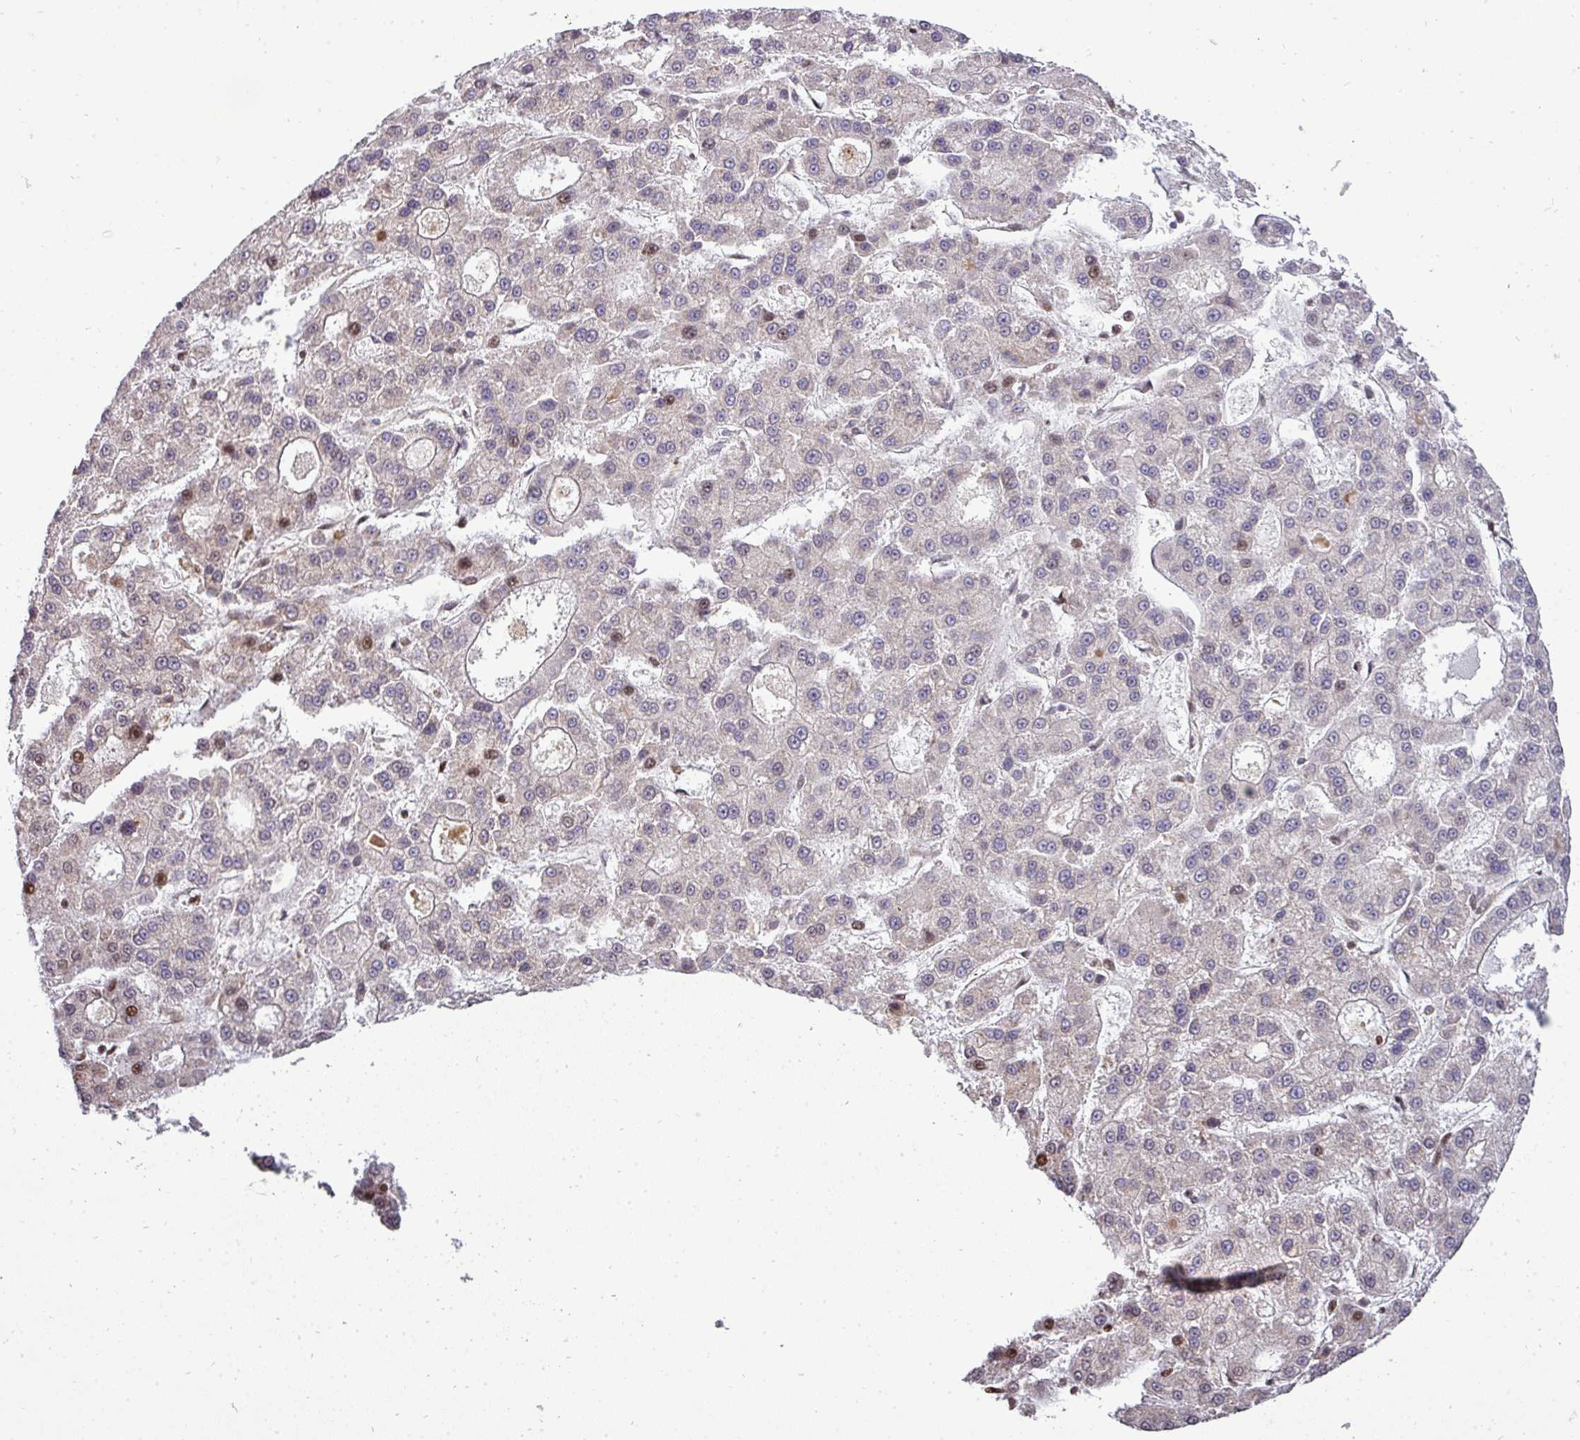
{"staining": {"intensity": "moderate", "quantity": "<25%", "location": "nuclear"}, "tissue": "liver cancer", "cell_type": "Tumor cells", "image_type": "cancer", "snomed": [{"axis": "morphology", "description": "Carcinoma, Hepatocellular, NOS"}, {"axis": "topography", "description": "Liver"}], "caption": "Immunohistochemistry image of human hepatocellular carcinoma (liver) stained for a protein (brown), which displays low levels of moderate nuclear expression in approximately <25% of tumor cells.", "gene": "PATZ1", "patient": {"sex": "male", "age": 70}}